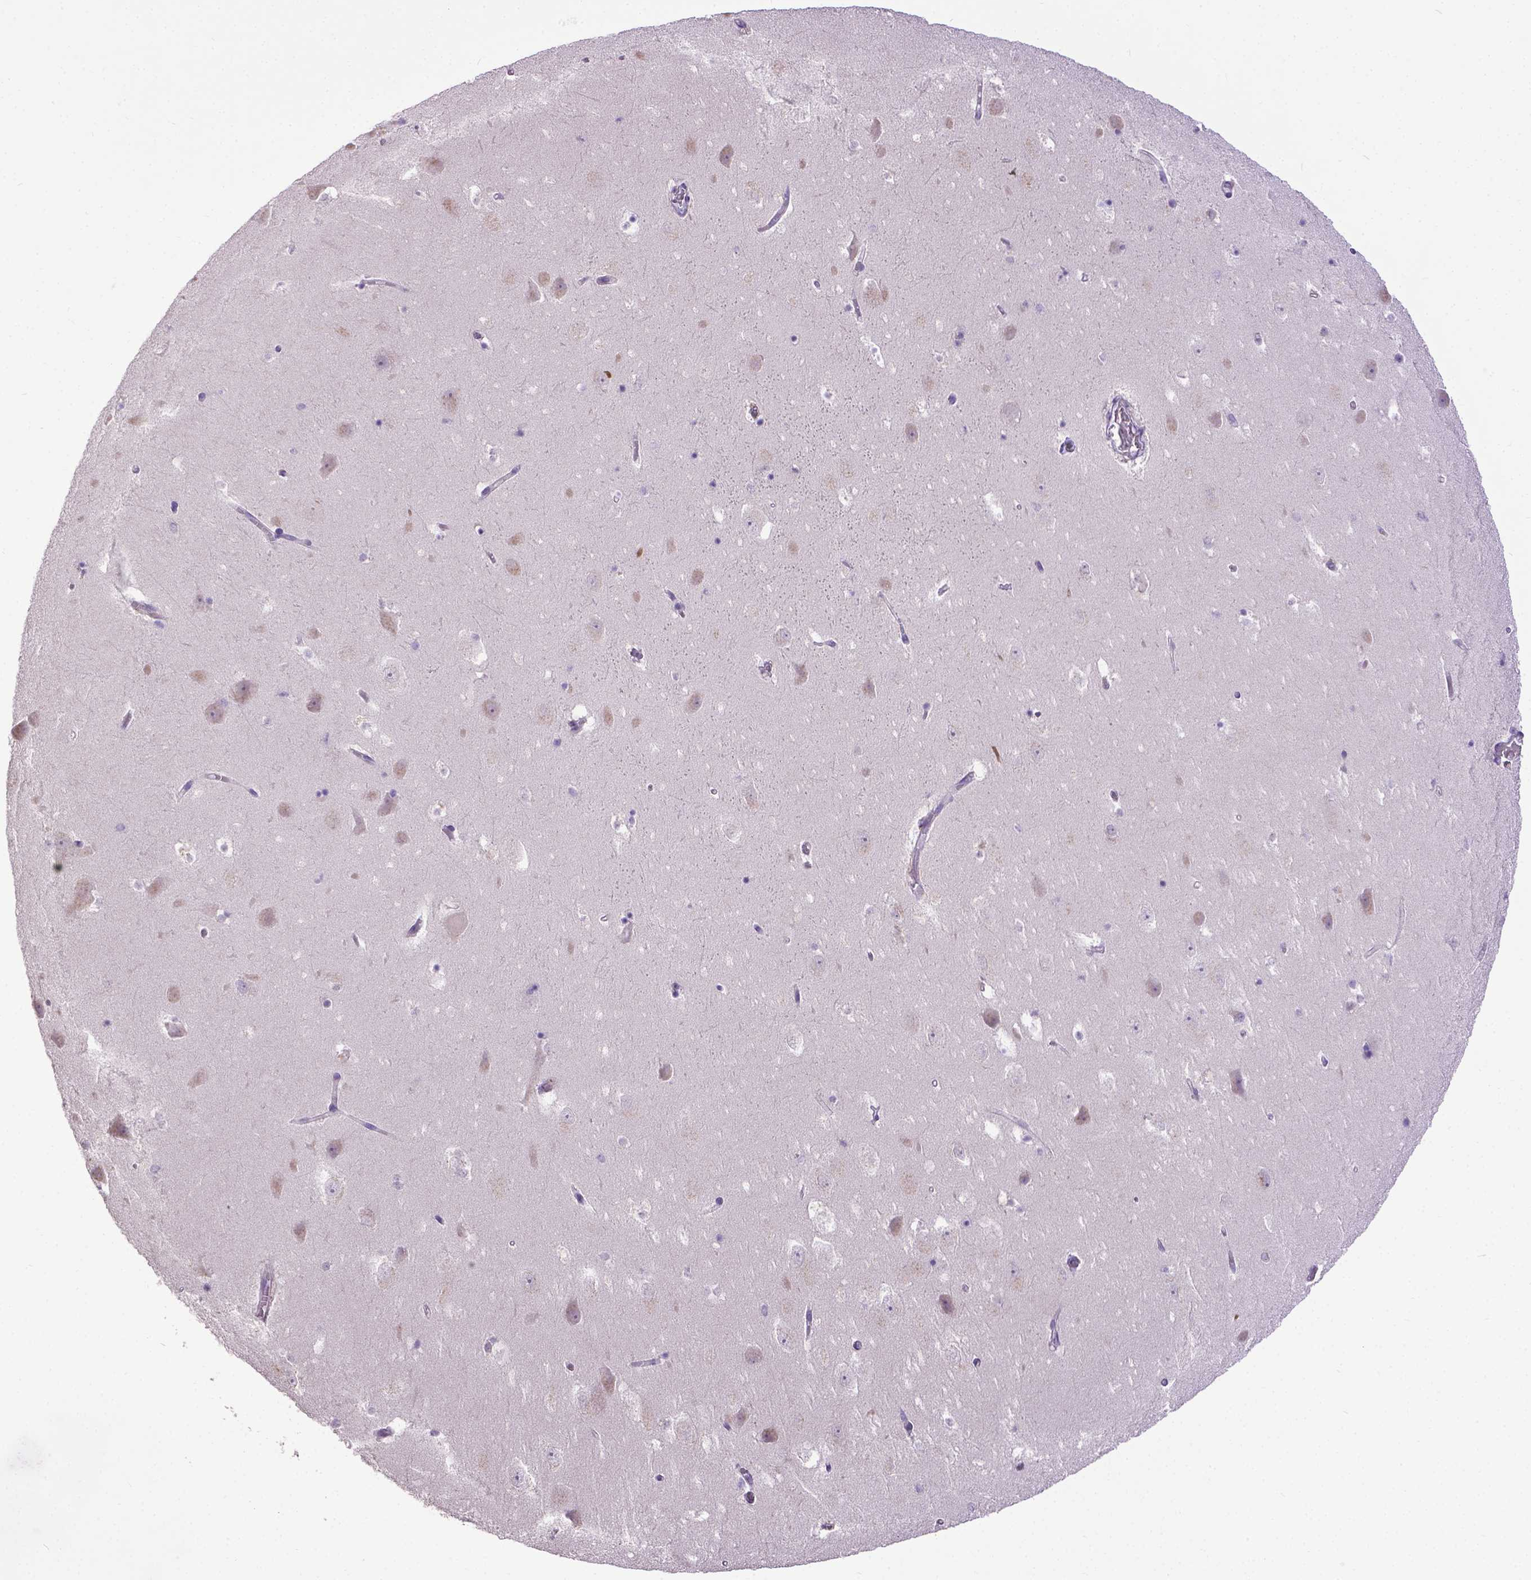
{"staining": {"intensity": "negative", "quantity": "none", "location": "none"}, "tissue": "hippocampus", "cell_type": "Glial cells", "image_type": "normal", "snomed": [{"axis": "morphology", "description": "Normal tissue, NOS"}, {"axis": "topography", "description": "Hippocampus"}], "caption": "DAB (3,3'-diaminobenzidine) immunohistochemical staining of benign human hippocampus shows no significant expression in glial cells. (Brightfield microscopy of DAB IHC at high magnification).", "gene": "CPM", "patient": {"sex": "male", "age": 58}}